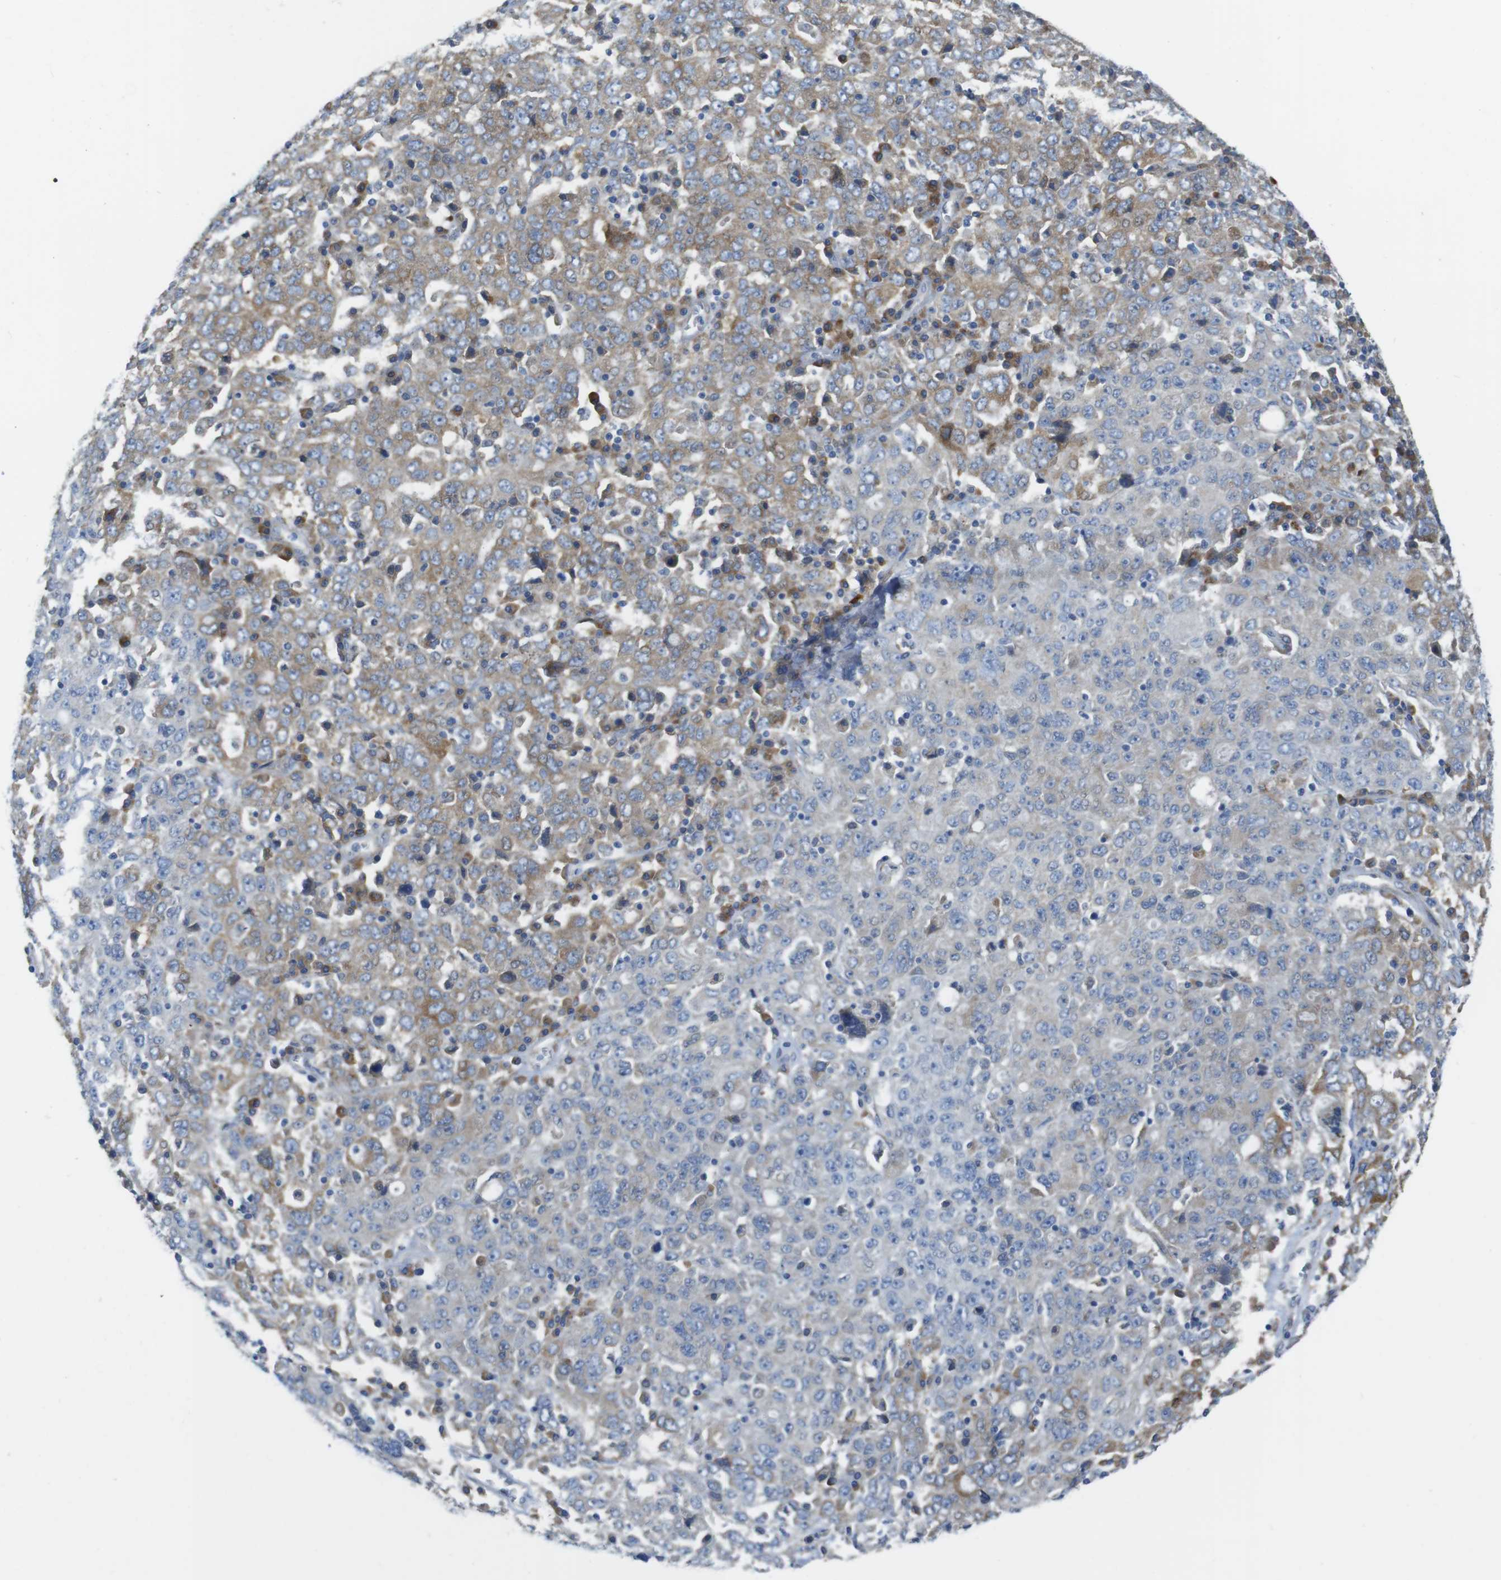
{"staining": {"intensity": "weak", "quantity": ">75%", "location": "cytoplasmic/membranous"}, "tissue": "ovarian cancer", "cell_type": "Tumor cells", "image_type": "cancer", "snomed": [{"axis": "morphology", "description": "Carcinoma, endometroid"}, {"axis": "topography", "description": "Ovary"}], "caption": "A low amount of weak cytoplasmic/membranous staining is identified in about >75% of tumor cells in ovarian cancer (endometroid carcinoma) tissue.", "gene": "TMEM234", "patient": {"sex": "female", "age": 62}}